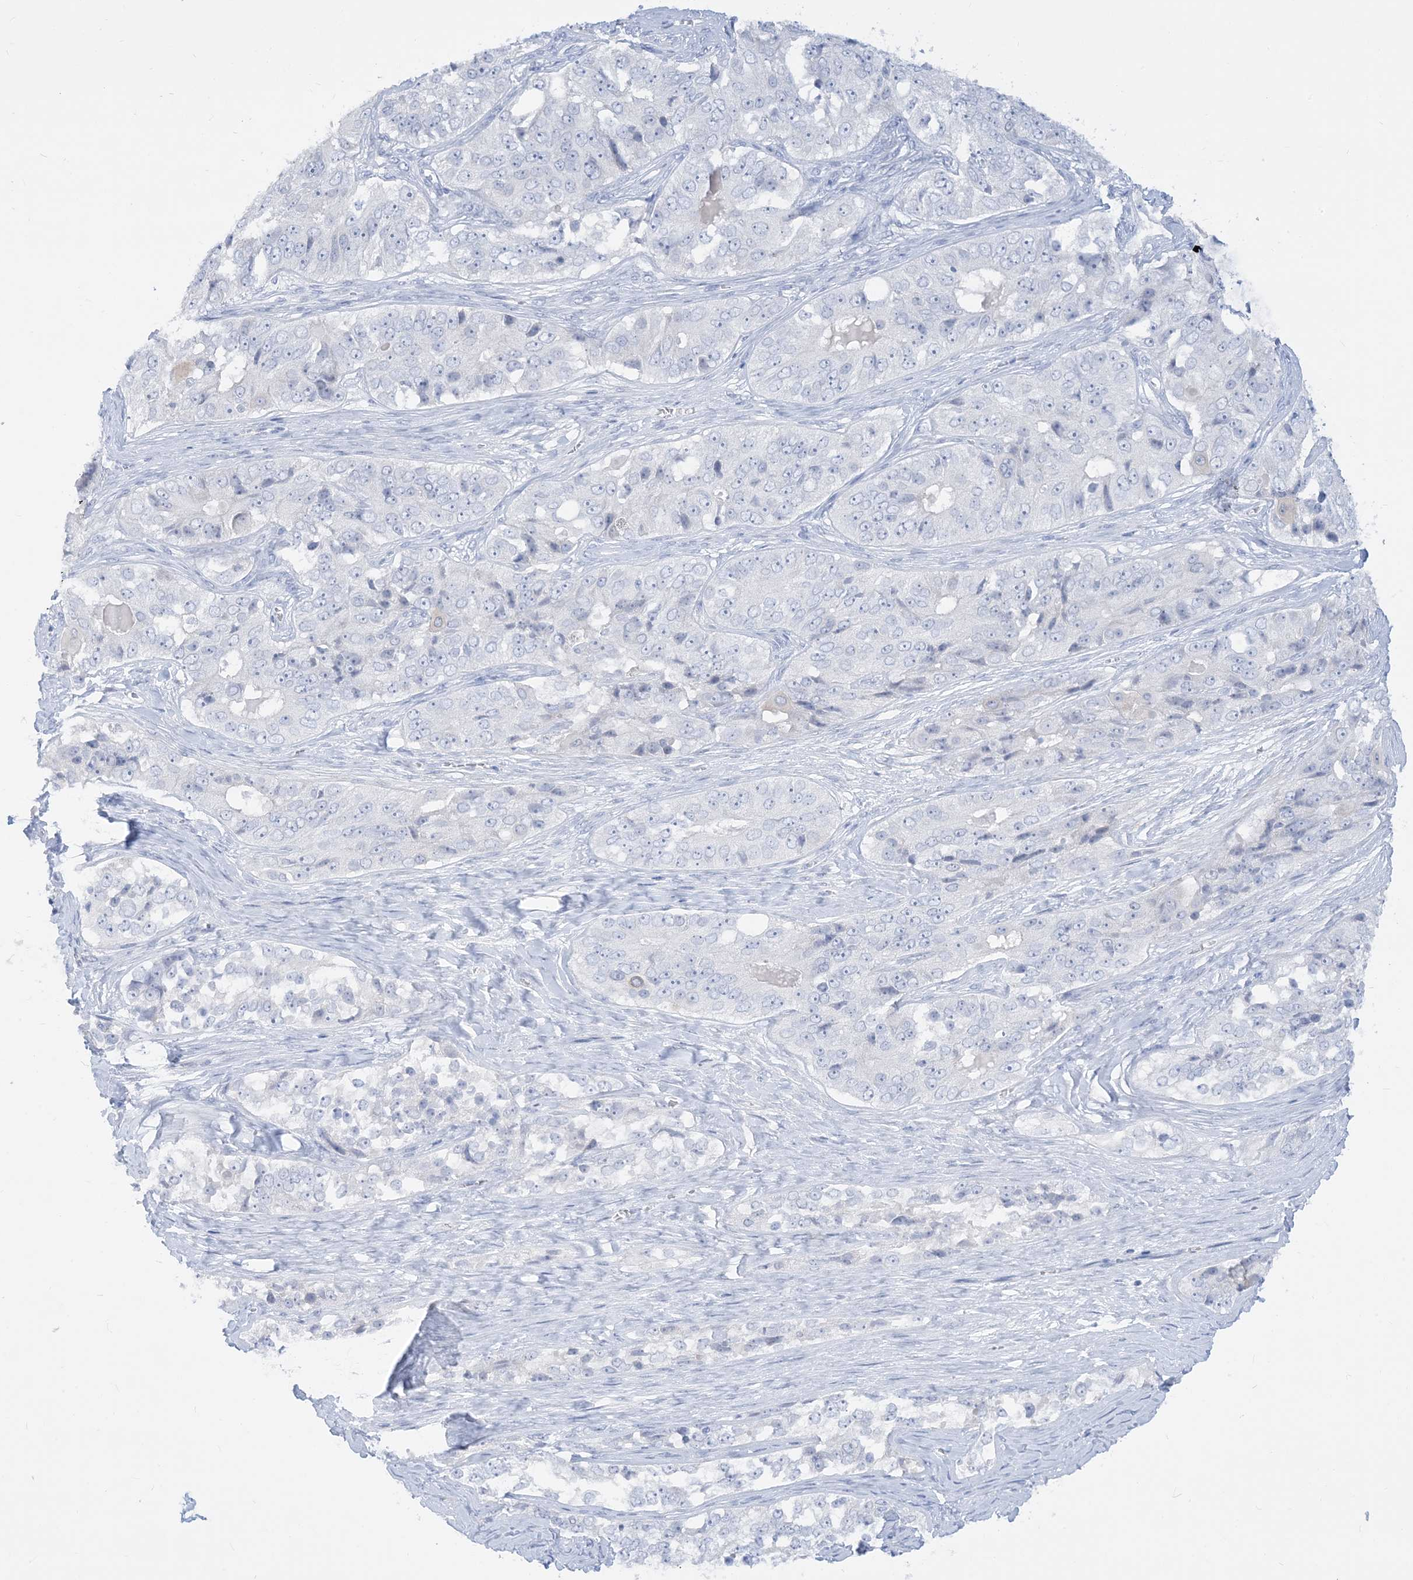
{"staining": {"intensity": "negative", "quantity": "none", "location": "none"}, "tissue": "ovarian cancer", "cell_type": "Tumor cells", "image_type": "cancer", "snomed": [{"axis": "morphology", "description": "Carcinoma, endometroid"}, {"axis": "topography", "description": "Ovary"}], "caption": "Histopathology image shows no protein expression in tumor cells of endometroid carcinoma (ovarian) tissue.", "gene": "MARS2", "patient": {"sex": "female", "age": 51}}